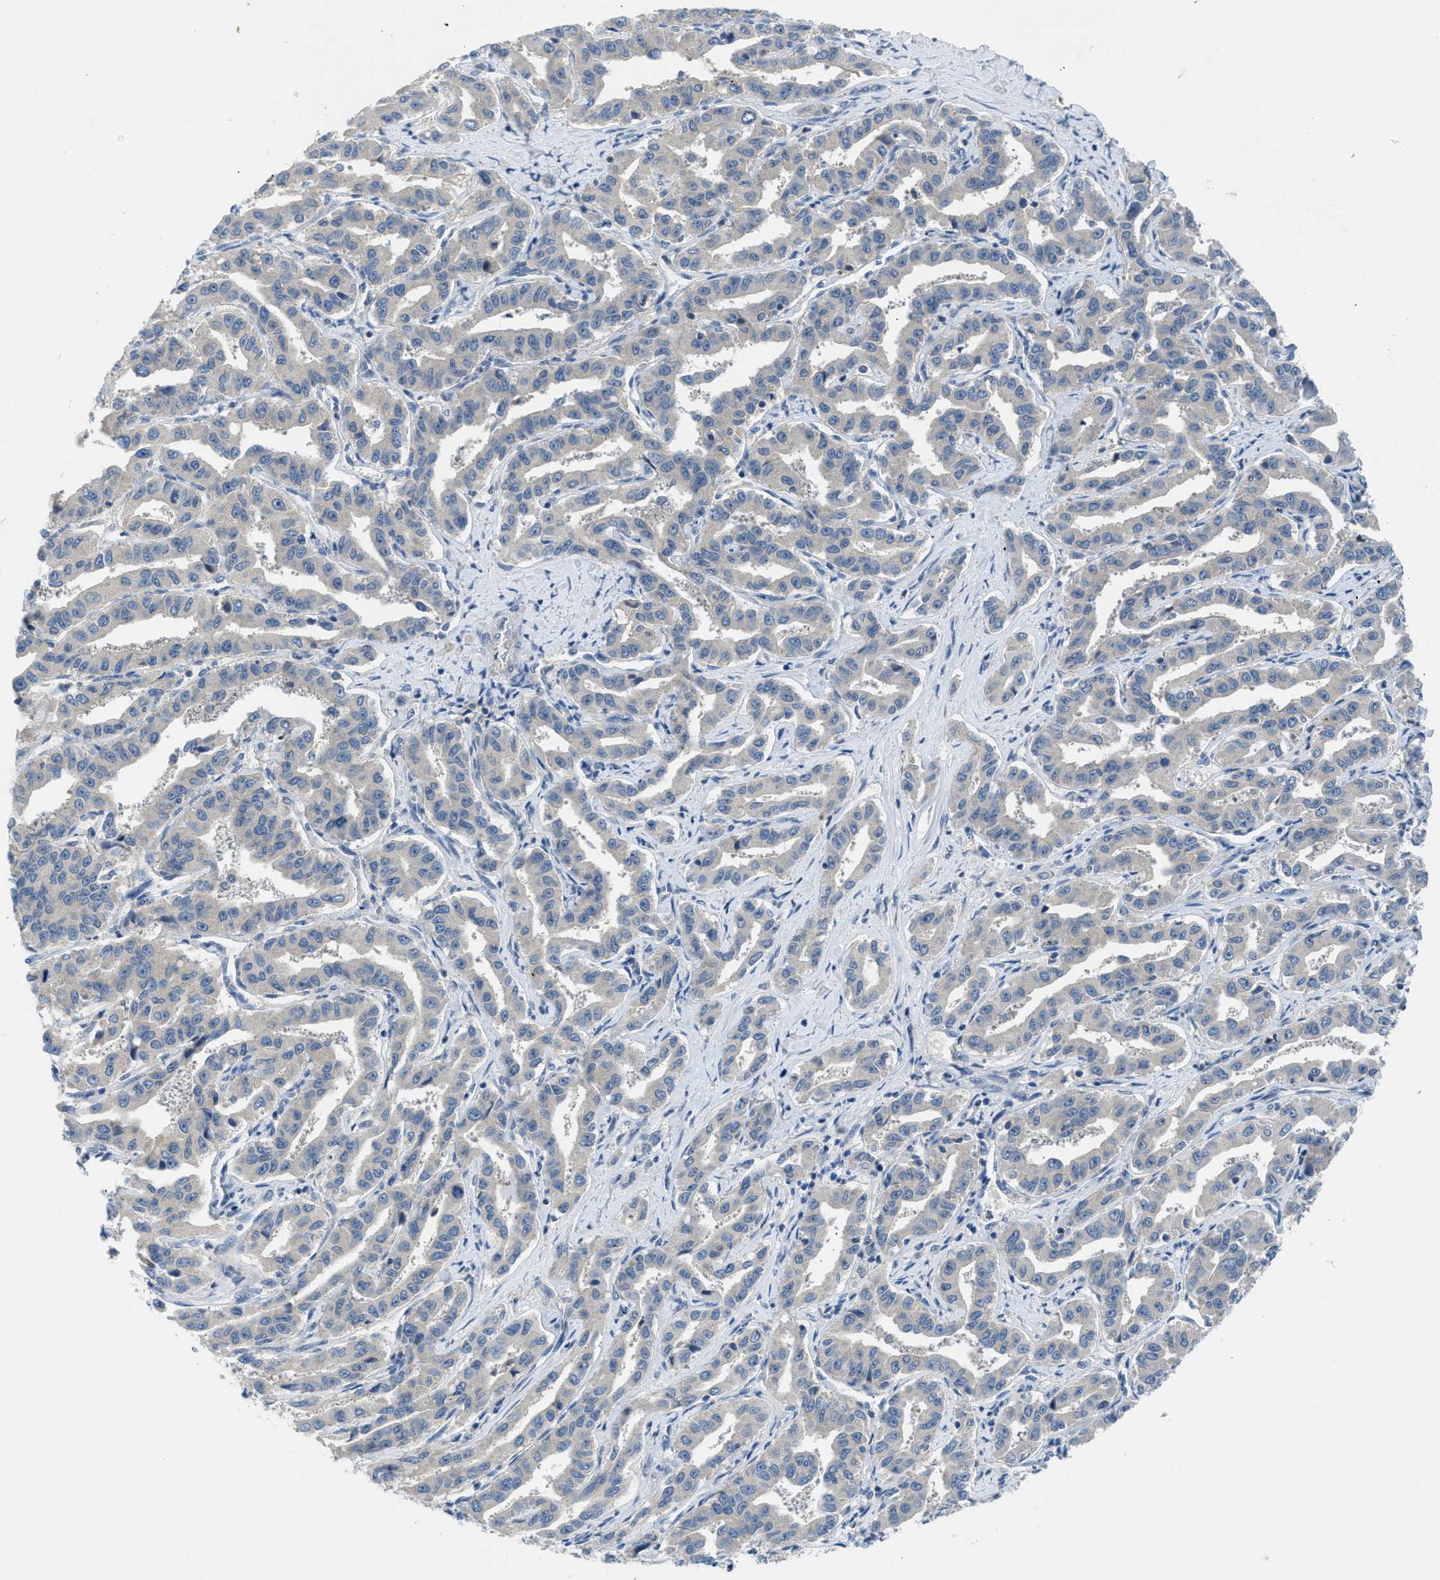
{"staining": {"intensity": "weak", "quantity": "<25%", "location": "cytoplasmic/membranous"}, "tissue": "liver cancer", "cell_type": "Tumor cells", "image_type": "cancer", "snomed": [{"axis": "morphology", "description": "Cholangiocarcinoma"}, {"axis": "topography", "description": "Liver"}], "caption": "The immunohistochemistry histopathology image has no significant expression in tumor cells of liver cholangiocarcinoma tissue. (DAB IHC, high magnification).", "gene": "PDE7A", "patient": {"sex": "male", "age": 59}}